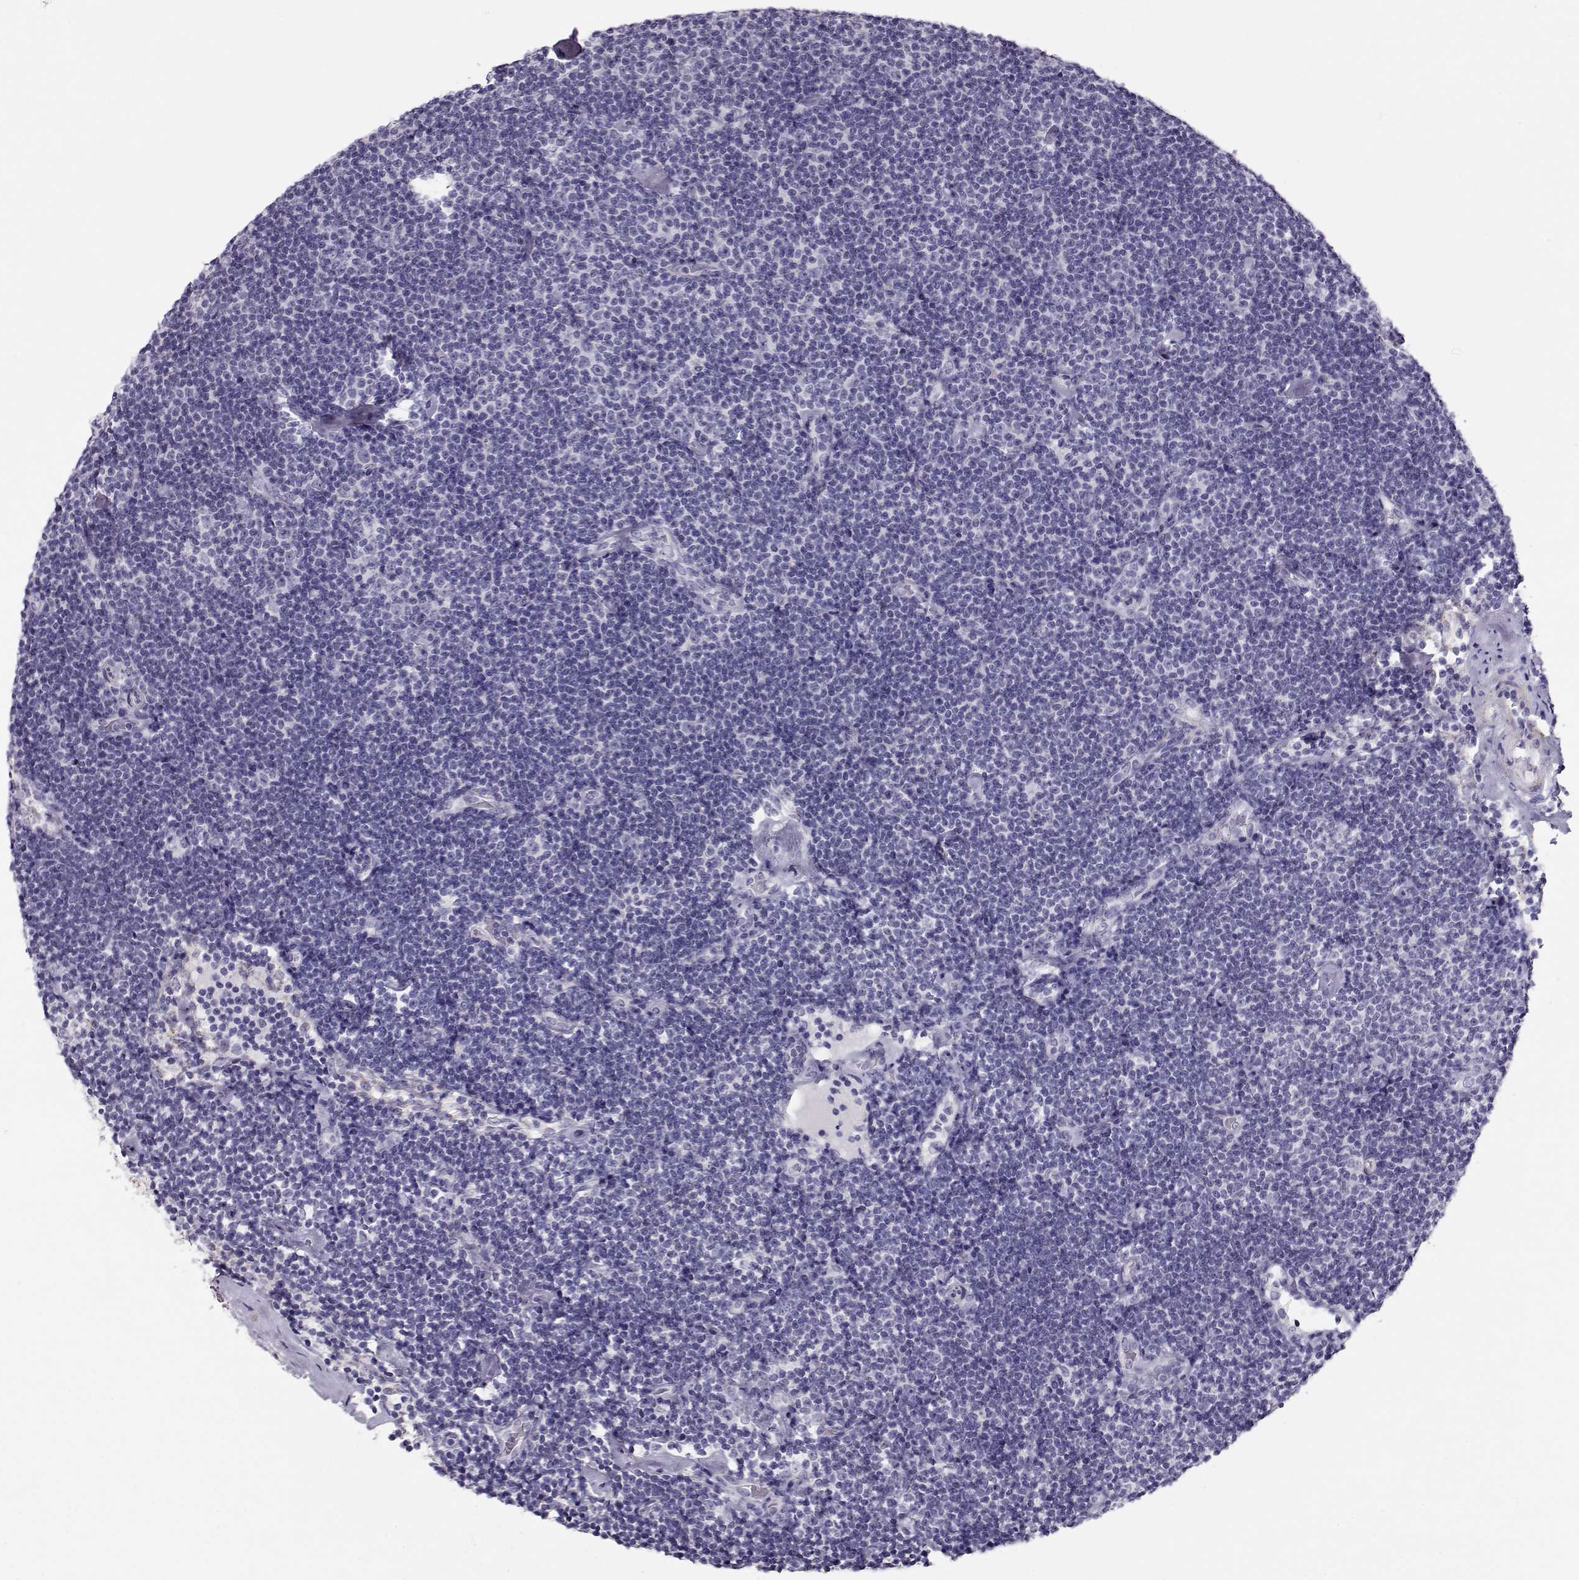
{"staining": {"intensity": "negative", "quantity": "none", "location": "none"}, "tissue": "lymphoma", "cell_type": "Tumor cells", "image_type": "cancer", "snomed": [{"axis": "morphology", "description": "Malignant lymphoma, non-Hodgkin's type, Low grade"}, {"axis": "topography", "description": "Lymph node"}], "caption": "Malignant lymphoma, non-Hodgkin's type (low-grade) stained for a protein using immunohistochemistry shows no expression tumor cells.", "gene": "RBM44", "patient": {"sex": "male", "age": 81}}